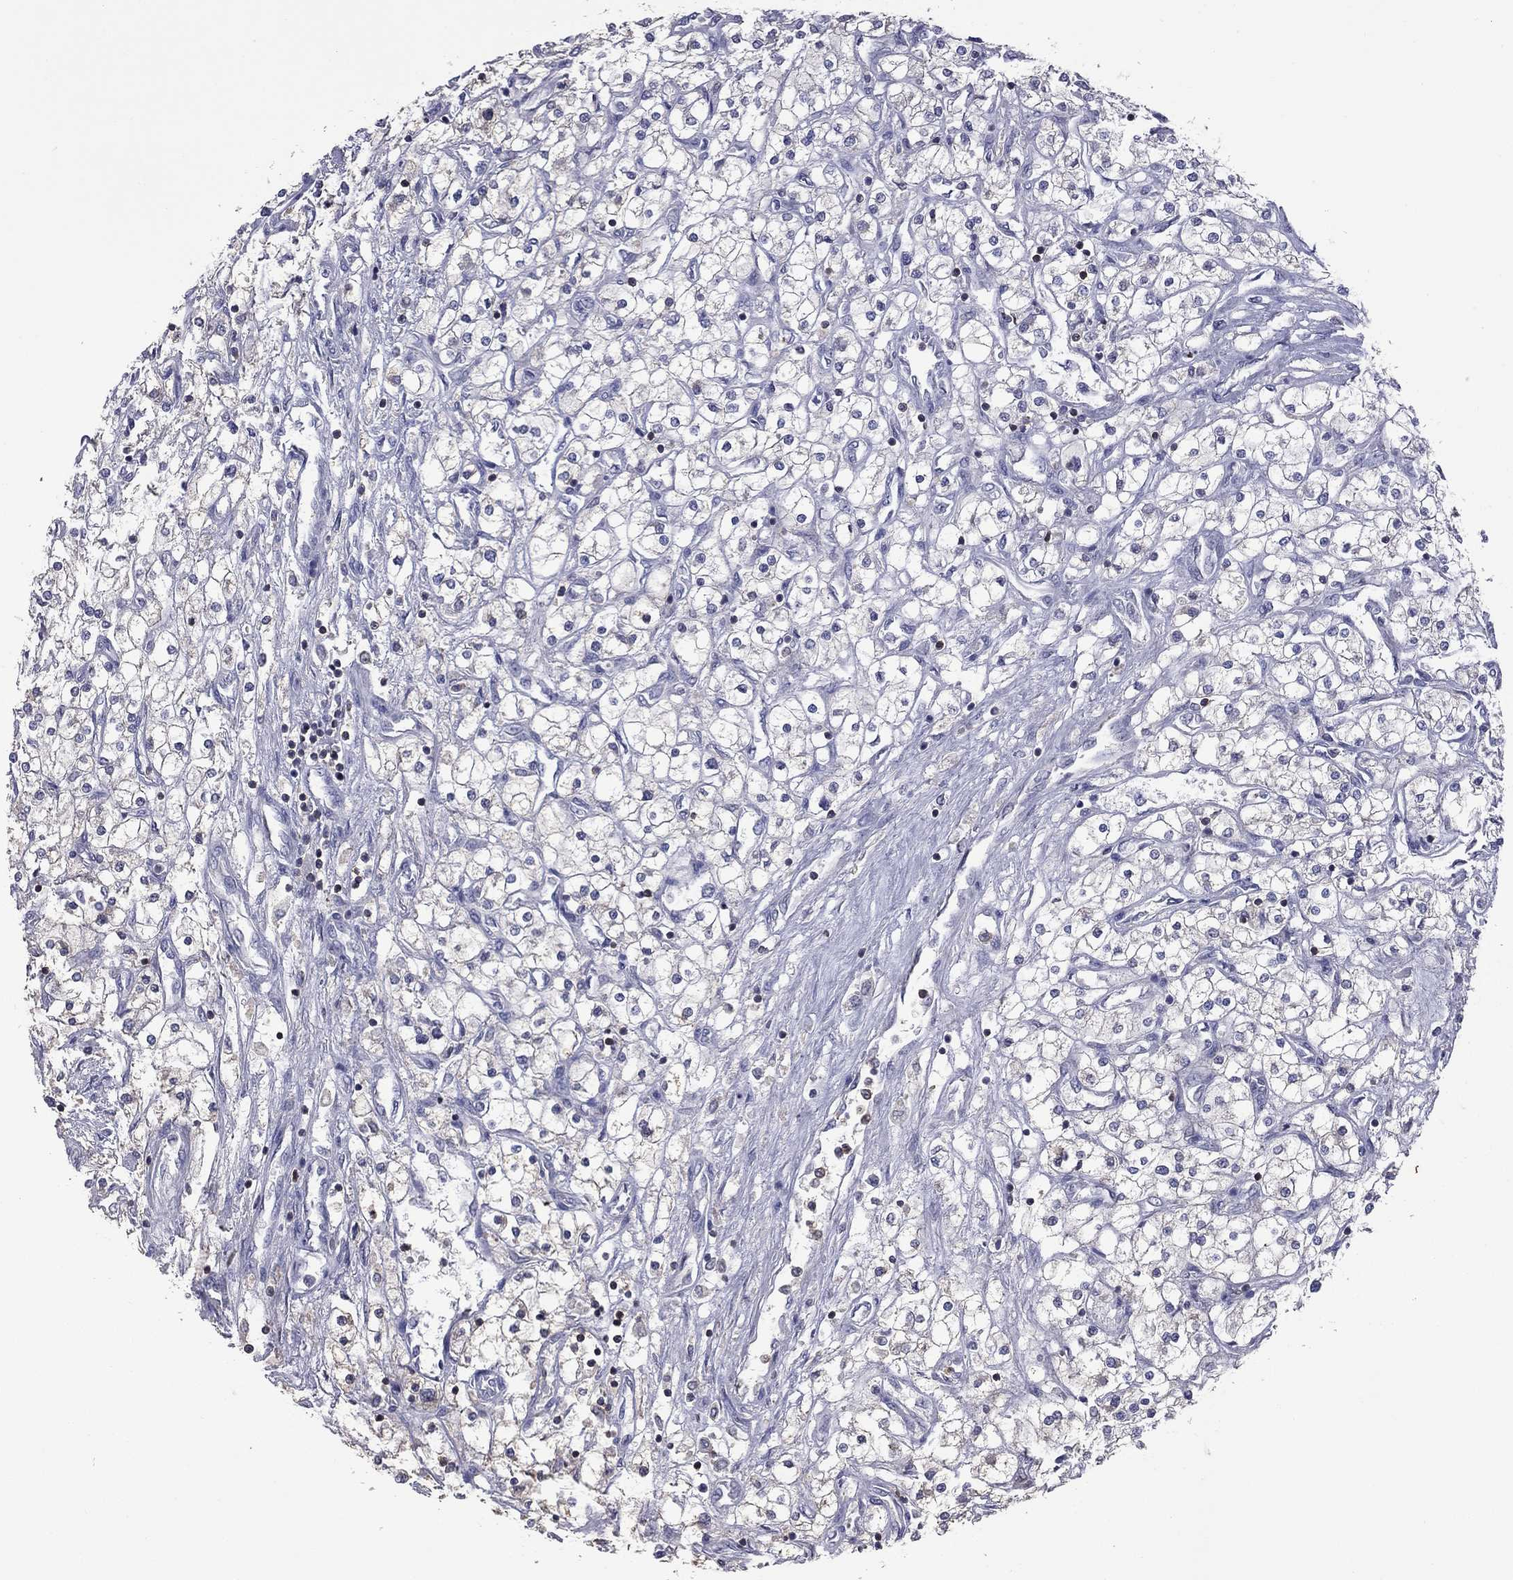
{"staining": {"intensity": "negative", "quantity": "none", "location": "none"}, "tissue": "renal cancer", "cell_type": "Tumor cells", "image_type": "cancer", "snomed": [{"axis": "morphology", "description": "Adenocarcinoma, NOS"}, {"axis": "topography", "description": "Kidney"}], "caption": "DAB (3,3'-diaminobenzidine) immunohistochemical staining of human adenocarcinoma (renal) displays no significant staining in tumor cells.", "gene": "IPCEF1", "patient": {"sex": "male", "age": 80}}